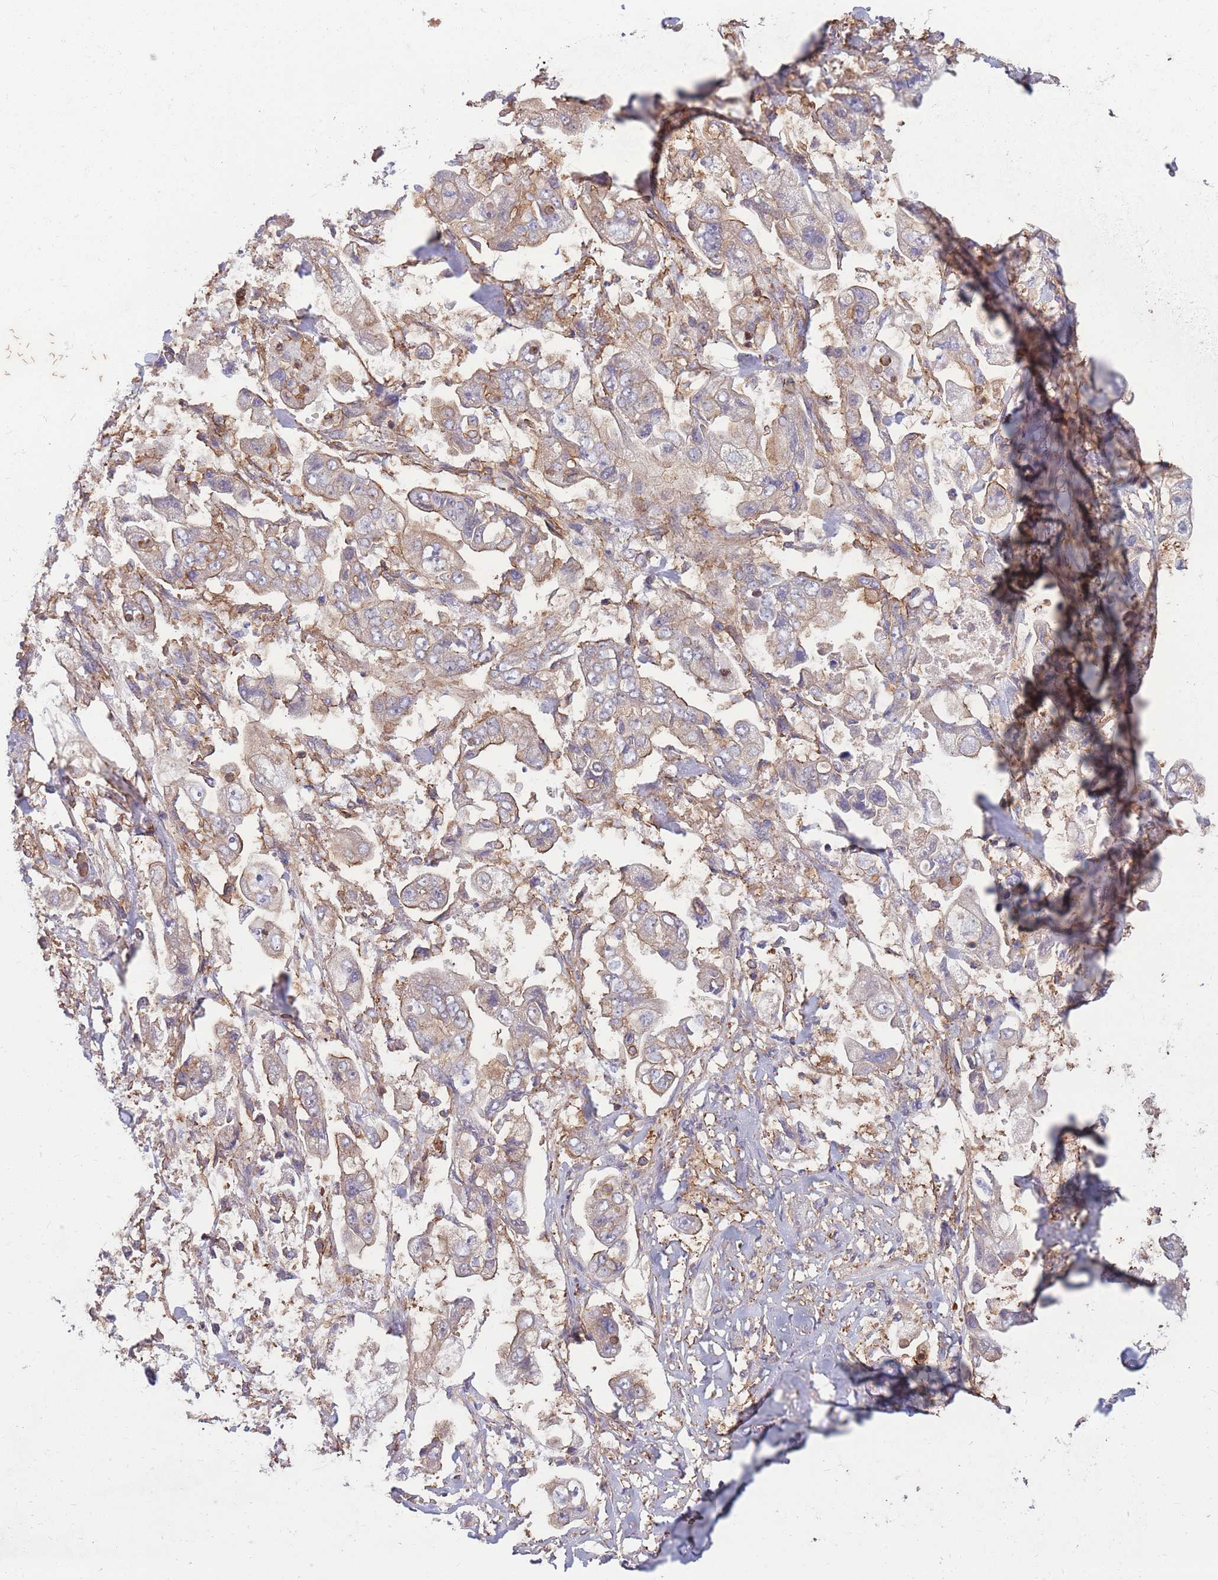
{"staining": {"intensity": "moderate", "quantity": "25%-75%", "location": "cytoplasmic/membranous"}, "tissue": "stomach cancer", "cell_type": "Tumor cells", "image_type": "cancer", "snomed": [{"axis": "morphology", "description": "Adenocarcinoma, NOS"}, {"axis": "topography", "description": "Stomach"}], "caption": "Stomach cancer (adenocarcinoma) stained with DAB (3,3'-diaminobenzidine) immunohistochemistry exhibits medium levels of moderate cytoplasmic/membranous positivity in about 25%-75% of tumor cells.", "gene": "GGA1", "patient": {"sex": "male", "age": 62}}